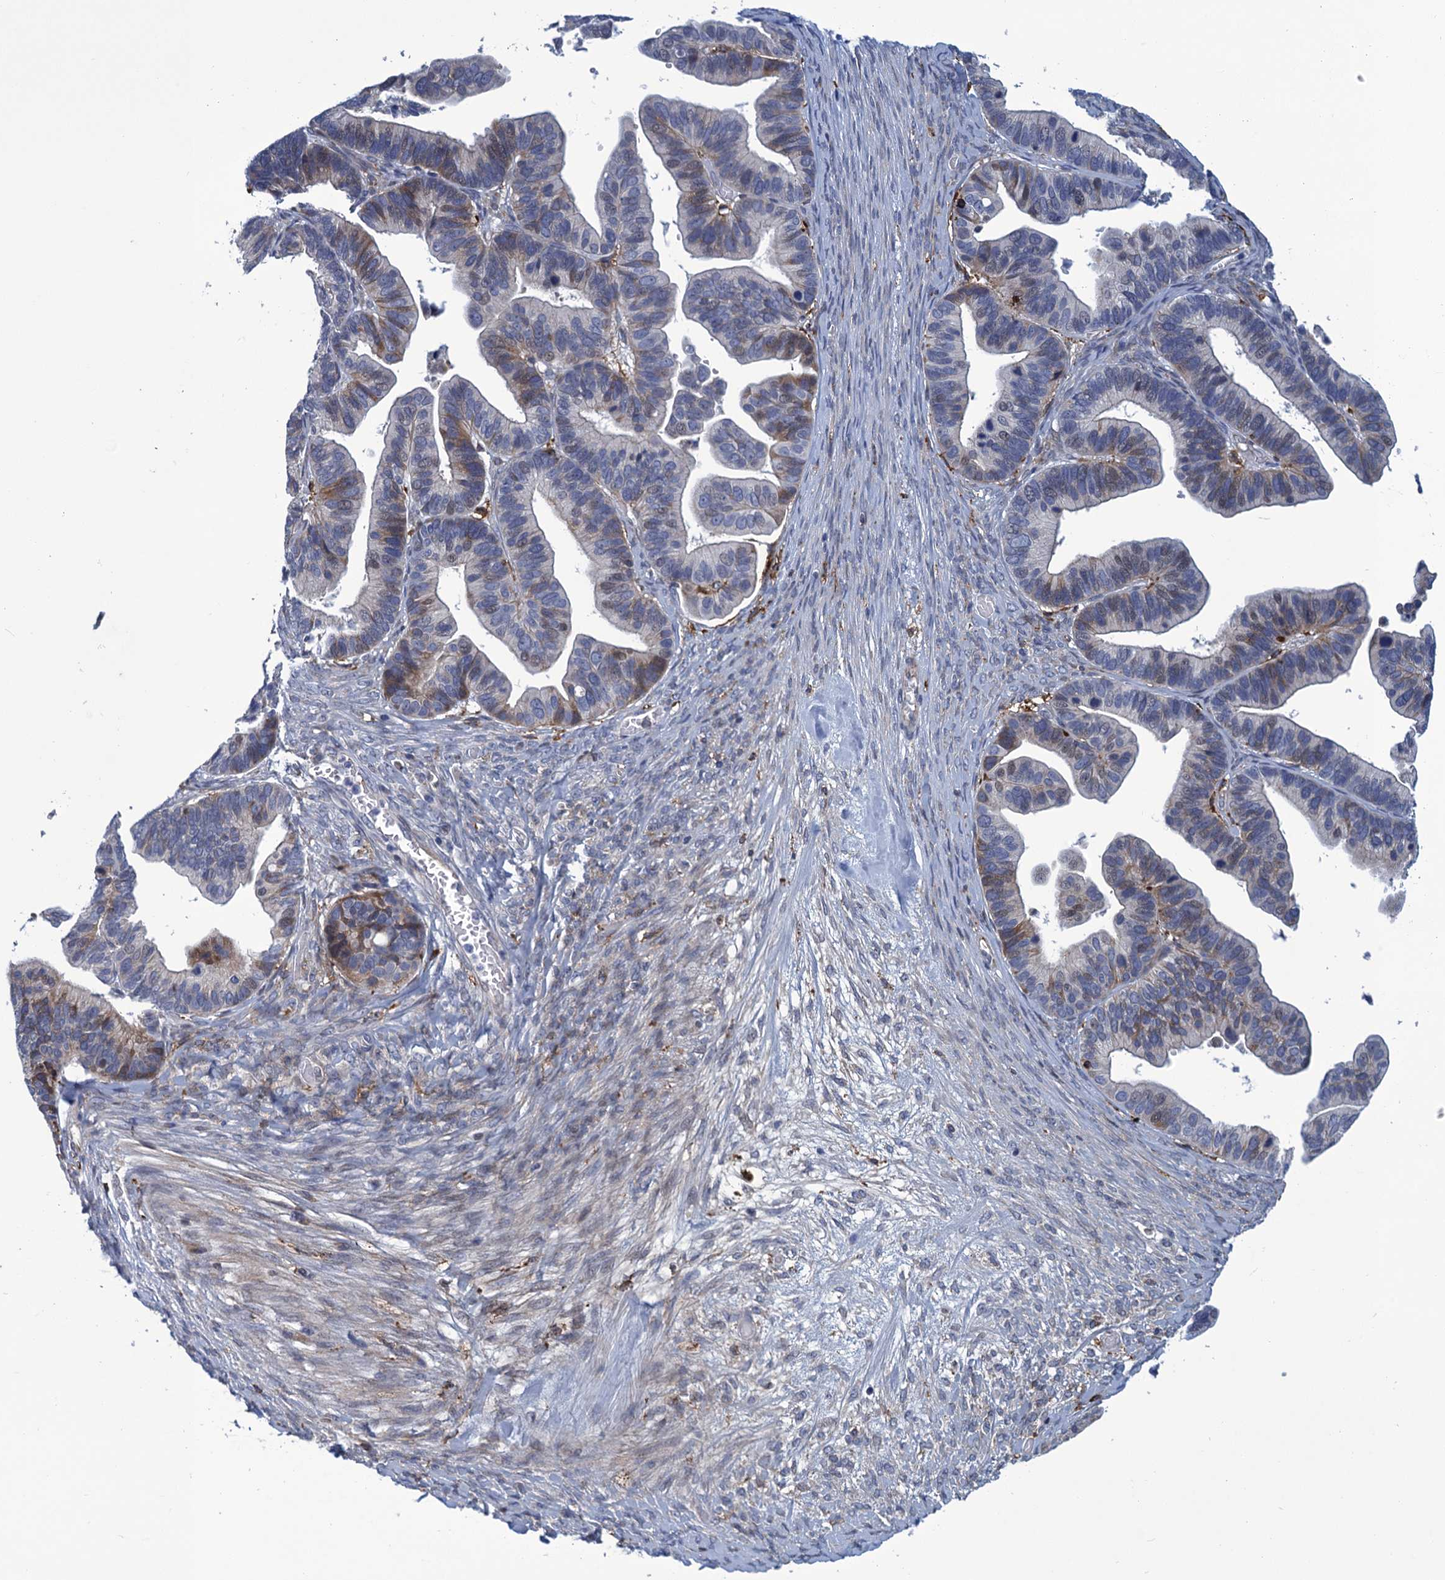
{"staining": {"intensity": "weak", "quantity": "<25%", "location": "cytoplasmic/membranous"}, "tissue": "ovarian cancer", "cell_type": "Tumor cells", "image_type": "cancer", "snomed": [{"axis": "morphology", "description": "Cystadenocarcinoma, serous, NOS"}, {"axis": "topography", "description": "Ovary"}], "caption": "An IHC micrograph of ovarian cancer (serous cystadenocarcinoma) is shown. There is no staining in tumor cells of ovarian cancer (serous cystadenocarcinoma).", "gene": "DNHD1", "patient": {"sex": "female", "age": 56}}